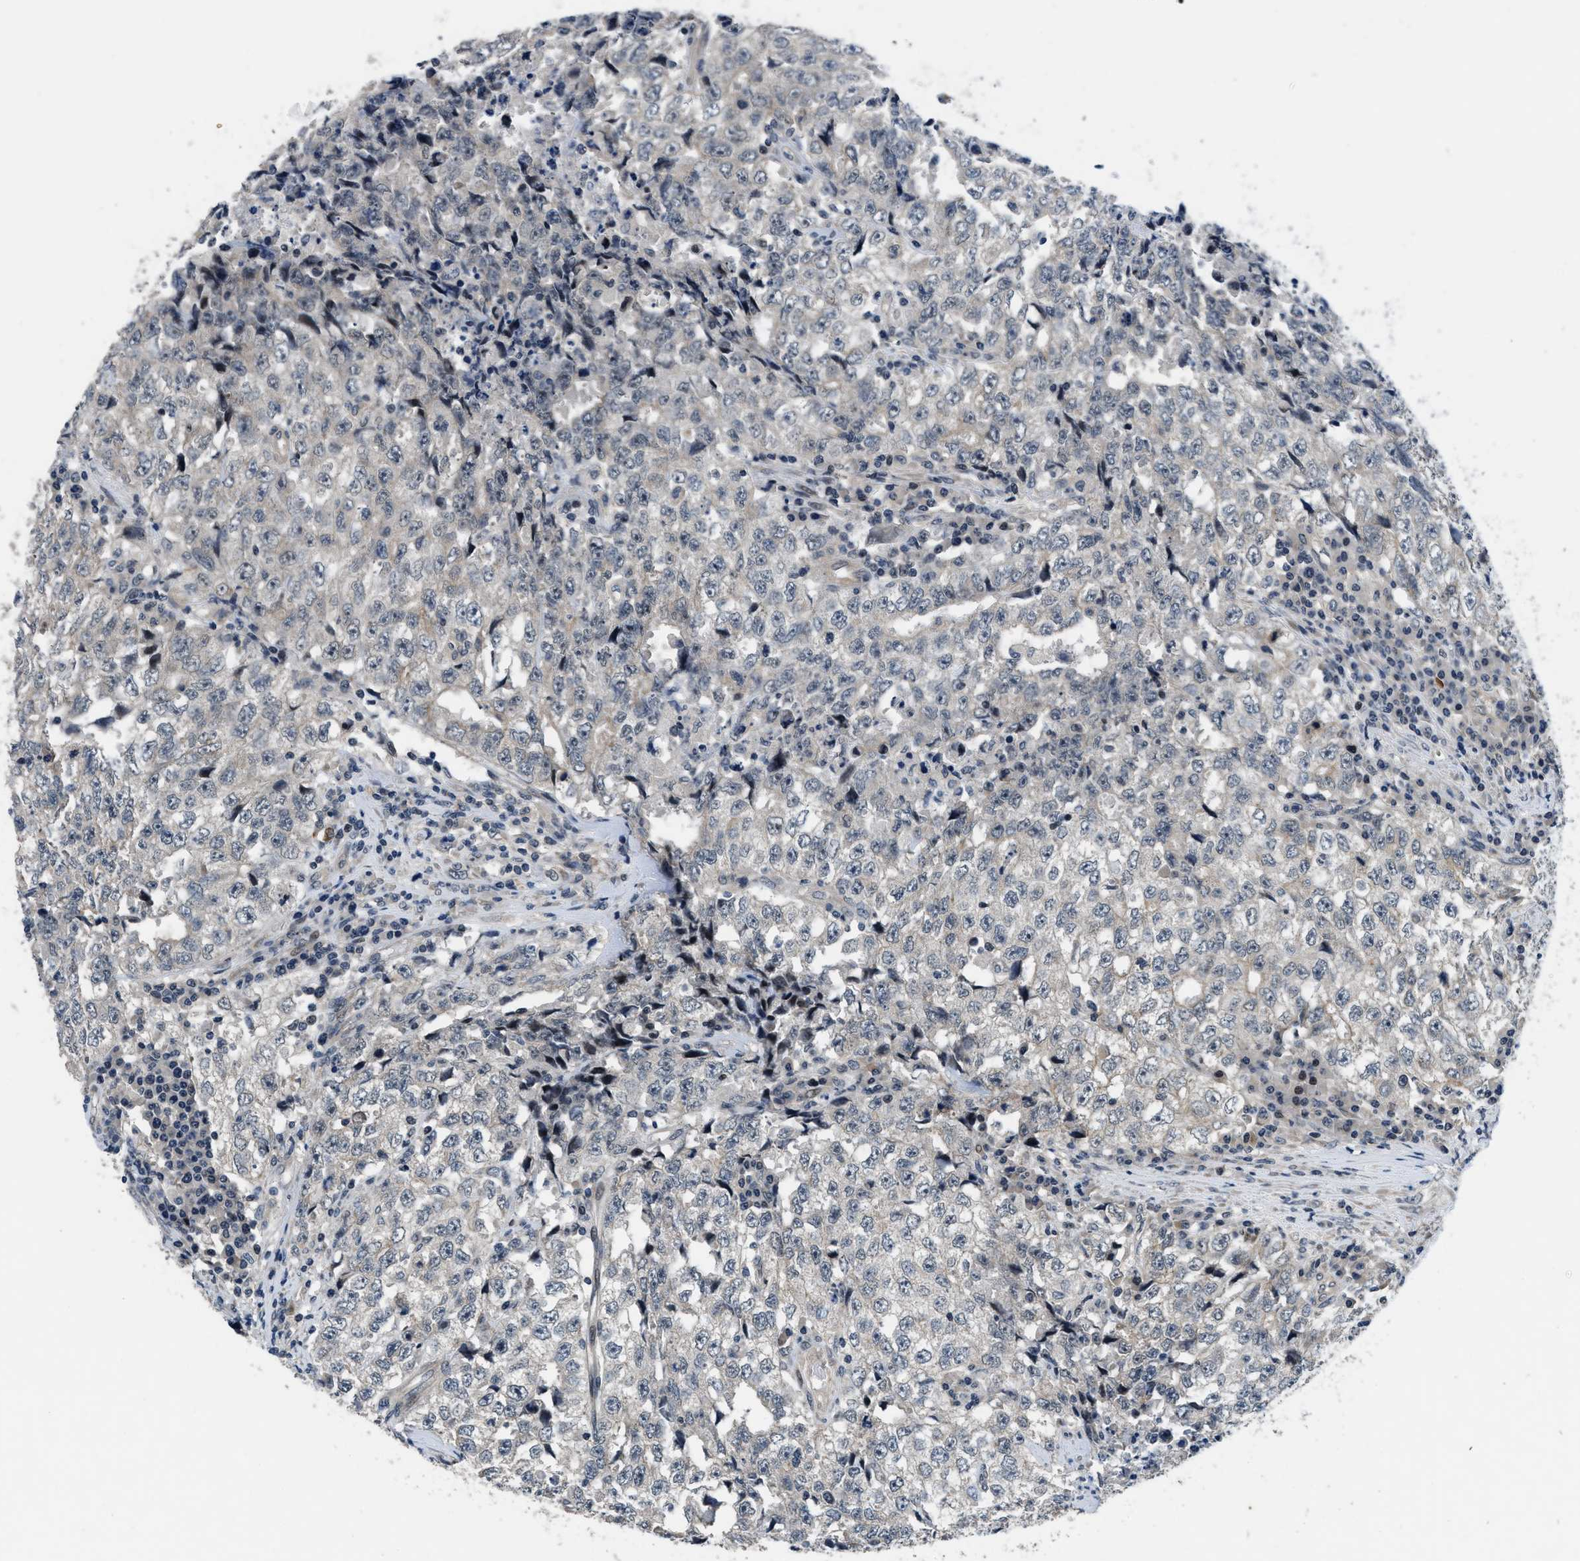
{"staining": {"intensity": "weak", "quantity": "25%-75%", "location": "cytoplasmic/membranous,nuclear"}, "tissue": "testis cancer", "cell_type": "Tumor cells", "image_type": "cancer", "snomed": [{"axis": "morphology", "description": "Necrosis, NOS"}, {"axis": "morphology", "description": "Carcinoma, Embryonal, NOS"}, {"axis": "topography", "description": "Testis"}], "caption": "Protein staining demonstrates weak cytoplasmic/membranous and nuclear expression in approximately 25%-75% of tumor cells in testis embryonal carcinoma. (IHC, brightfield microscopy, high magnification).", "gene": "SETD5", "patient": {"sex": "male", "age": 19}}